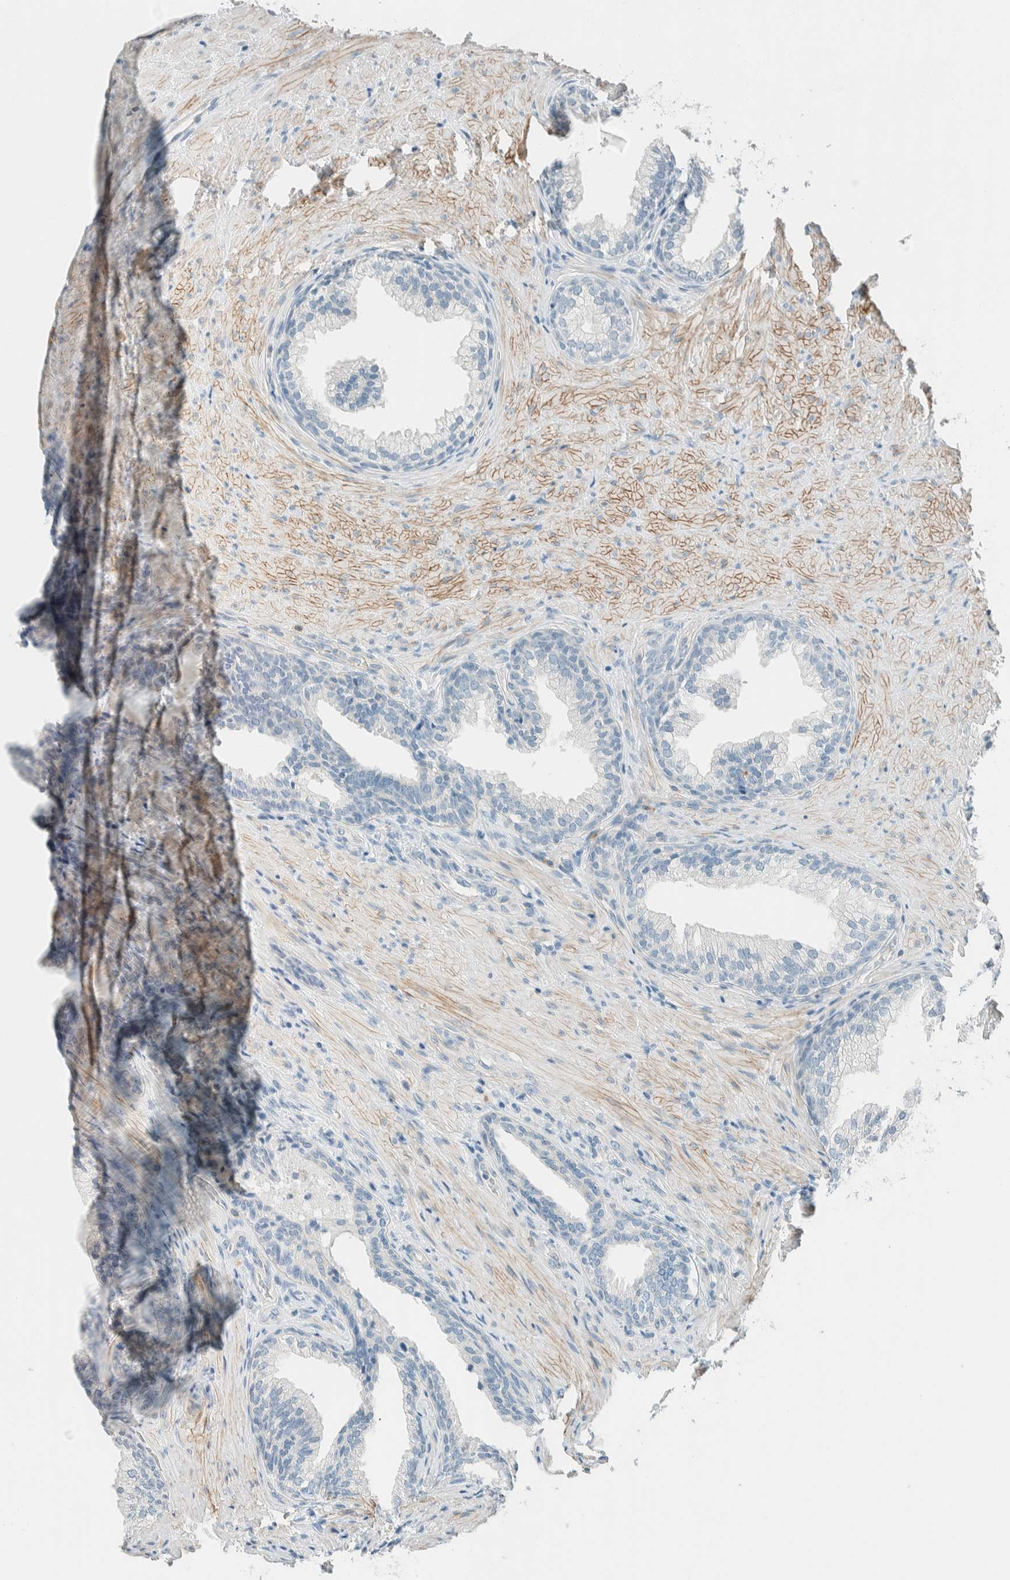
{"staining": {"intensity": "negative", "quantity": "none", "location": "none"}, "tissue": "prostate", "cell_type": "Glandular cells", "image_type": "normal", "snomed": [{"axis": "morphology", "description": "Normal tissue, NOS"}, {"axis": "topography", "description": "Prostate"}], "caption": "Immunohistochemistry of unremarkable prostate exhibits no positivity in glandular cells.", "gene": "SLFN12", "patient": {"sex": "male", "age": 76}}